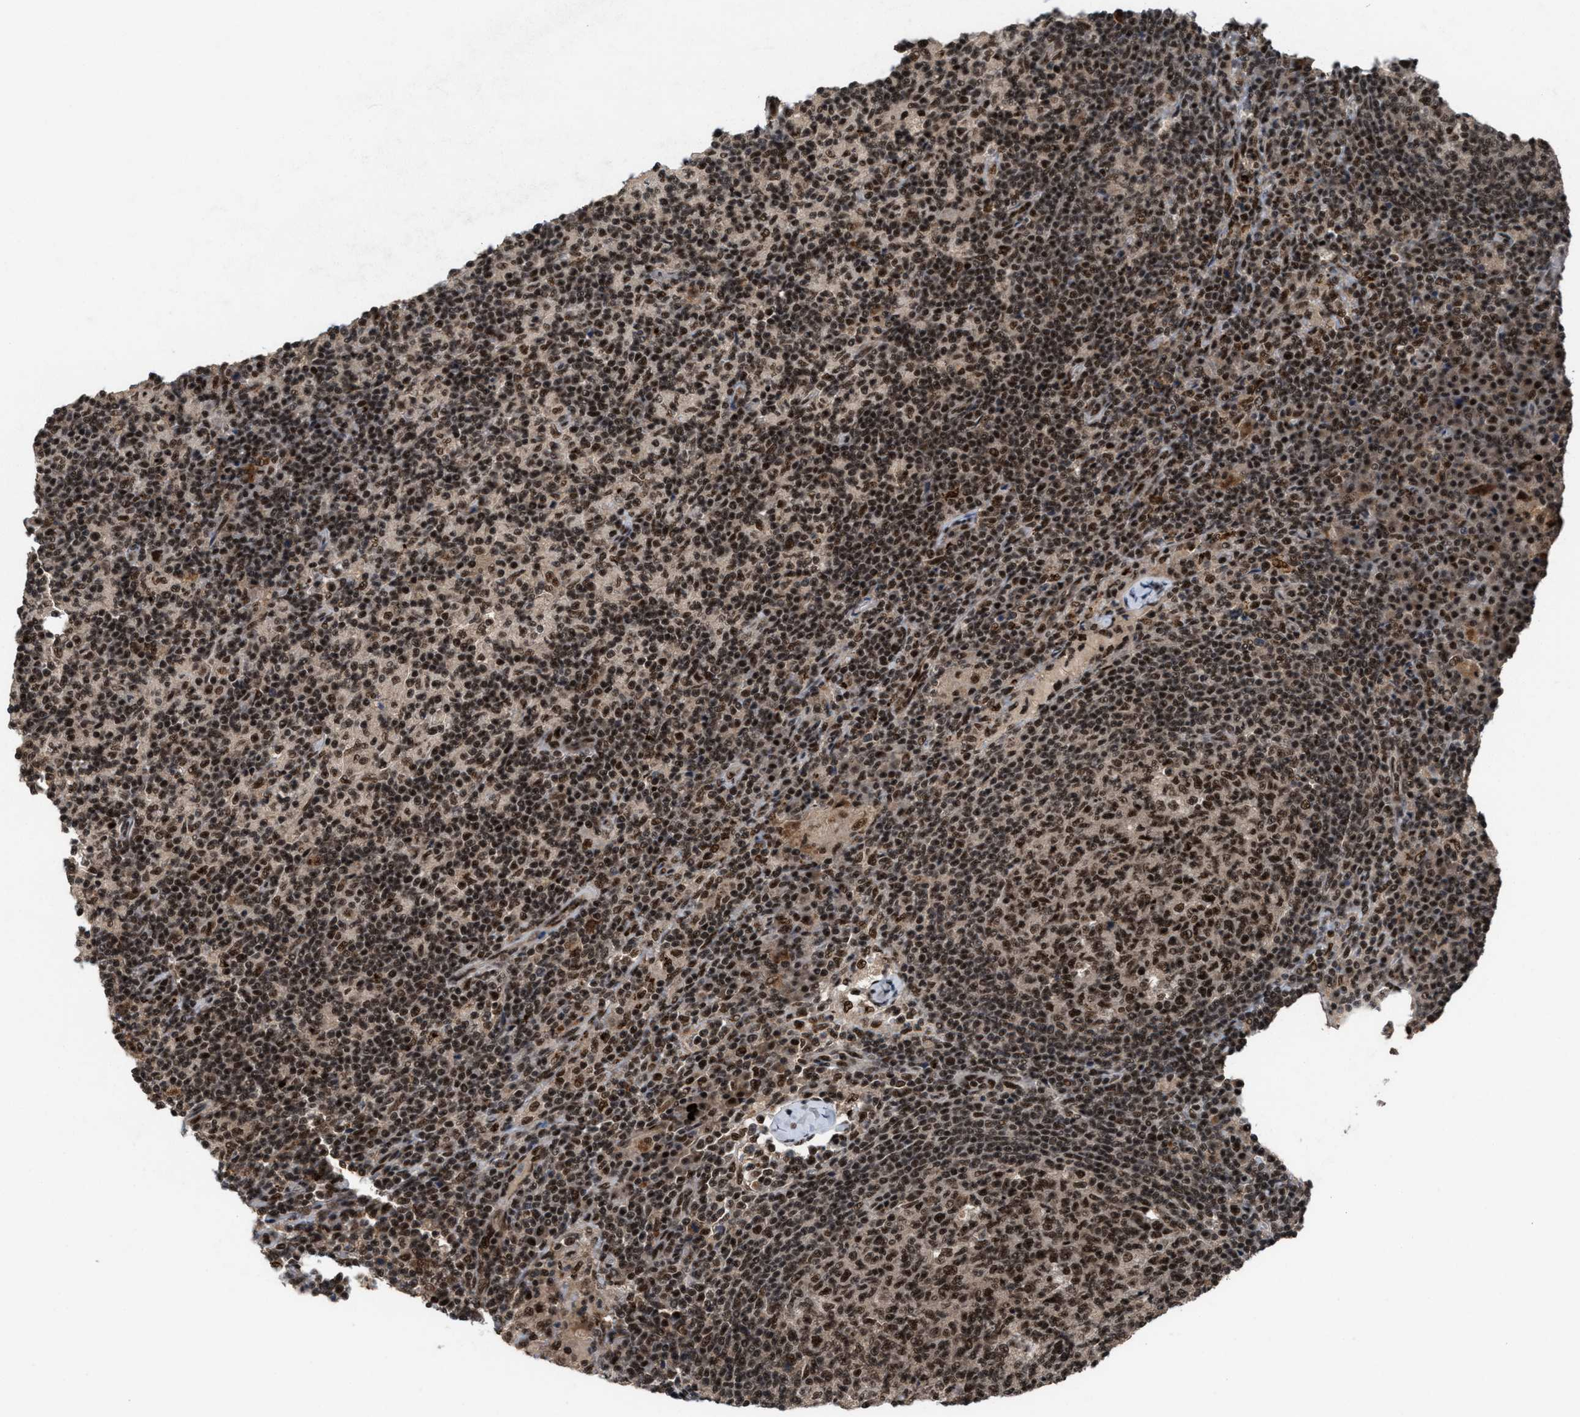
{"staining": {"intensity": "strong", "quantity": ">75%", "location": "nuclear"}, "tissue": "lymph node", "cell_type": "Germinal center cells", "image_type": "normal", "snomed": [{"axis": "morphology", "description": "Normal tissue, NOS"}, {"axis": "morphology", "description": "Inflammation, NOS"}, {"axis": "topography", "description": "Lymph node"}], "caption": "Strong nuclear staining is appreciated in approximately >75% of germinal center cells in benign lymph node. (DAB (3,3'-diaminobenzidine) = brown stain, brightfield microscopy at high magnification).", "gene": "PRPF4", "patient": {"sex": "male", "age": 55}}